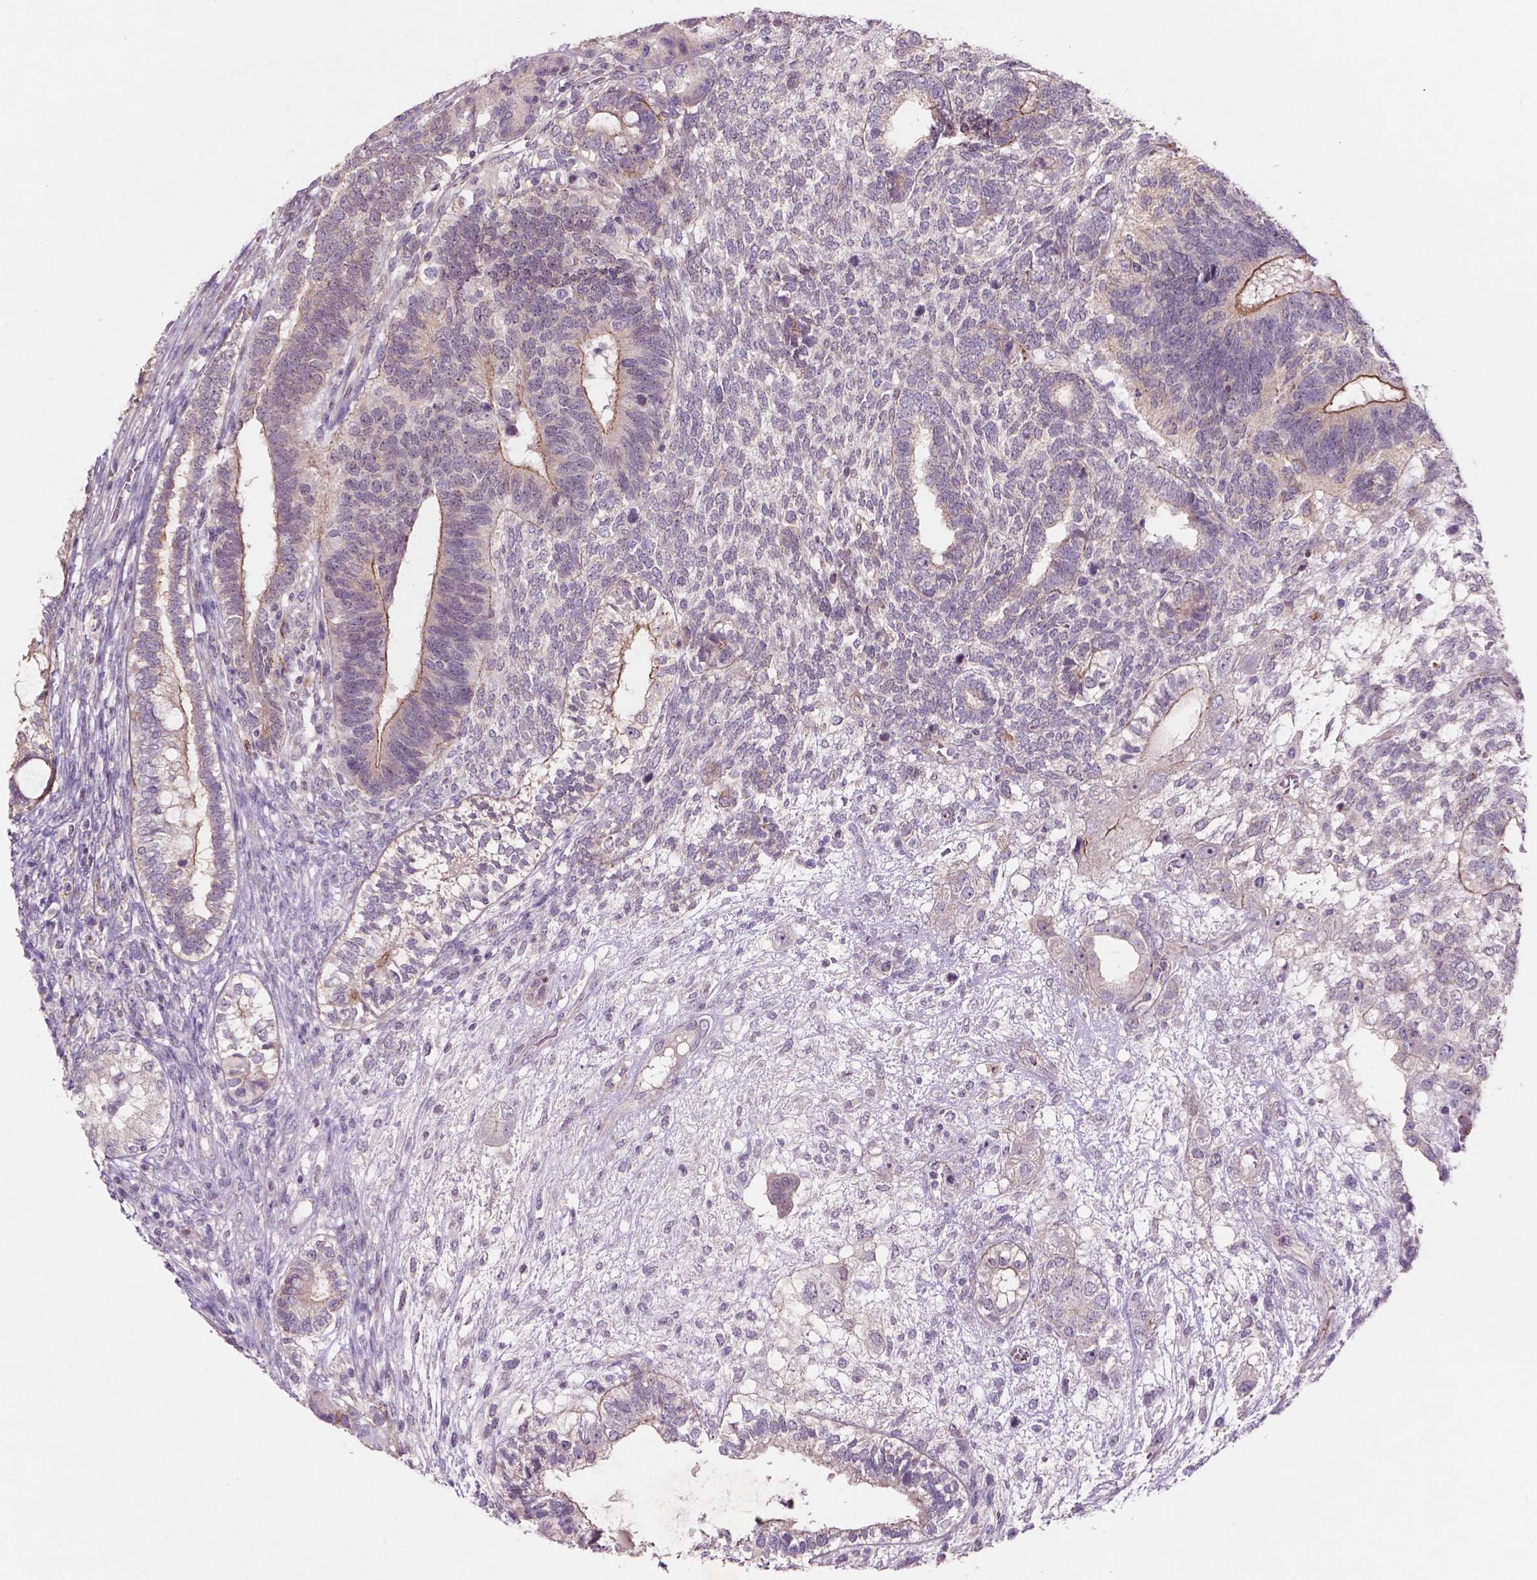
{"staining": {"intensity": "moderate", "quantity": "<25%", "location": "cytoplasmic/membranous"}, "tissue": "testis cancer", "cell_type": "Tumor cells", "image_type": "cancer", "snomed": [{"axis": "morphology", "description": "Seminoma, NOS"}, {"axis": "morphology", "description": "Carcinoma, Embryonal, NOS"}, {"axis": "topography", "description": "Testis"}], "caption": "This image exhibits immunohistochemistry (IHC) staining of human testis seminoma, with low moderate cytoplasmic/membranous expression in approximately <25% of tumor cells.", "gene": "ARL5C", "patient": {"sex": "male", "age": 41}}